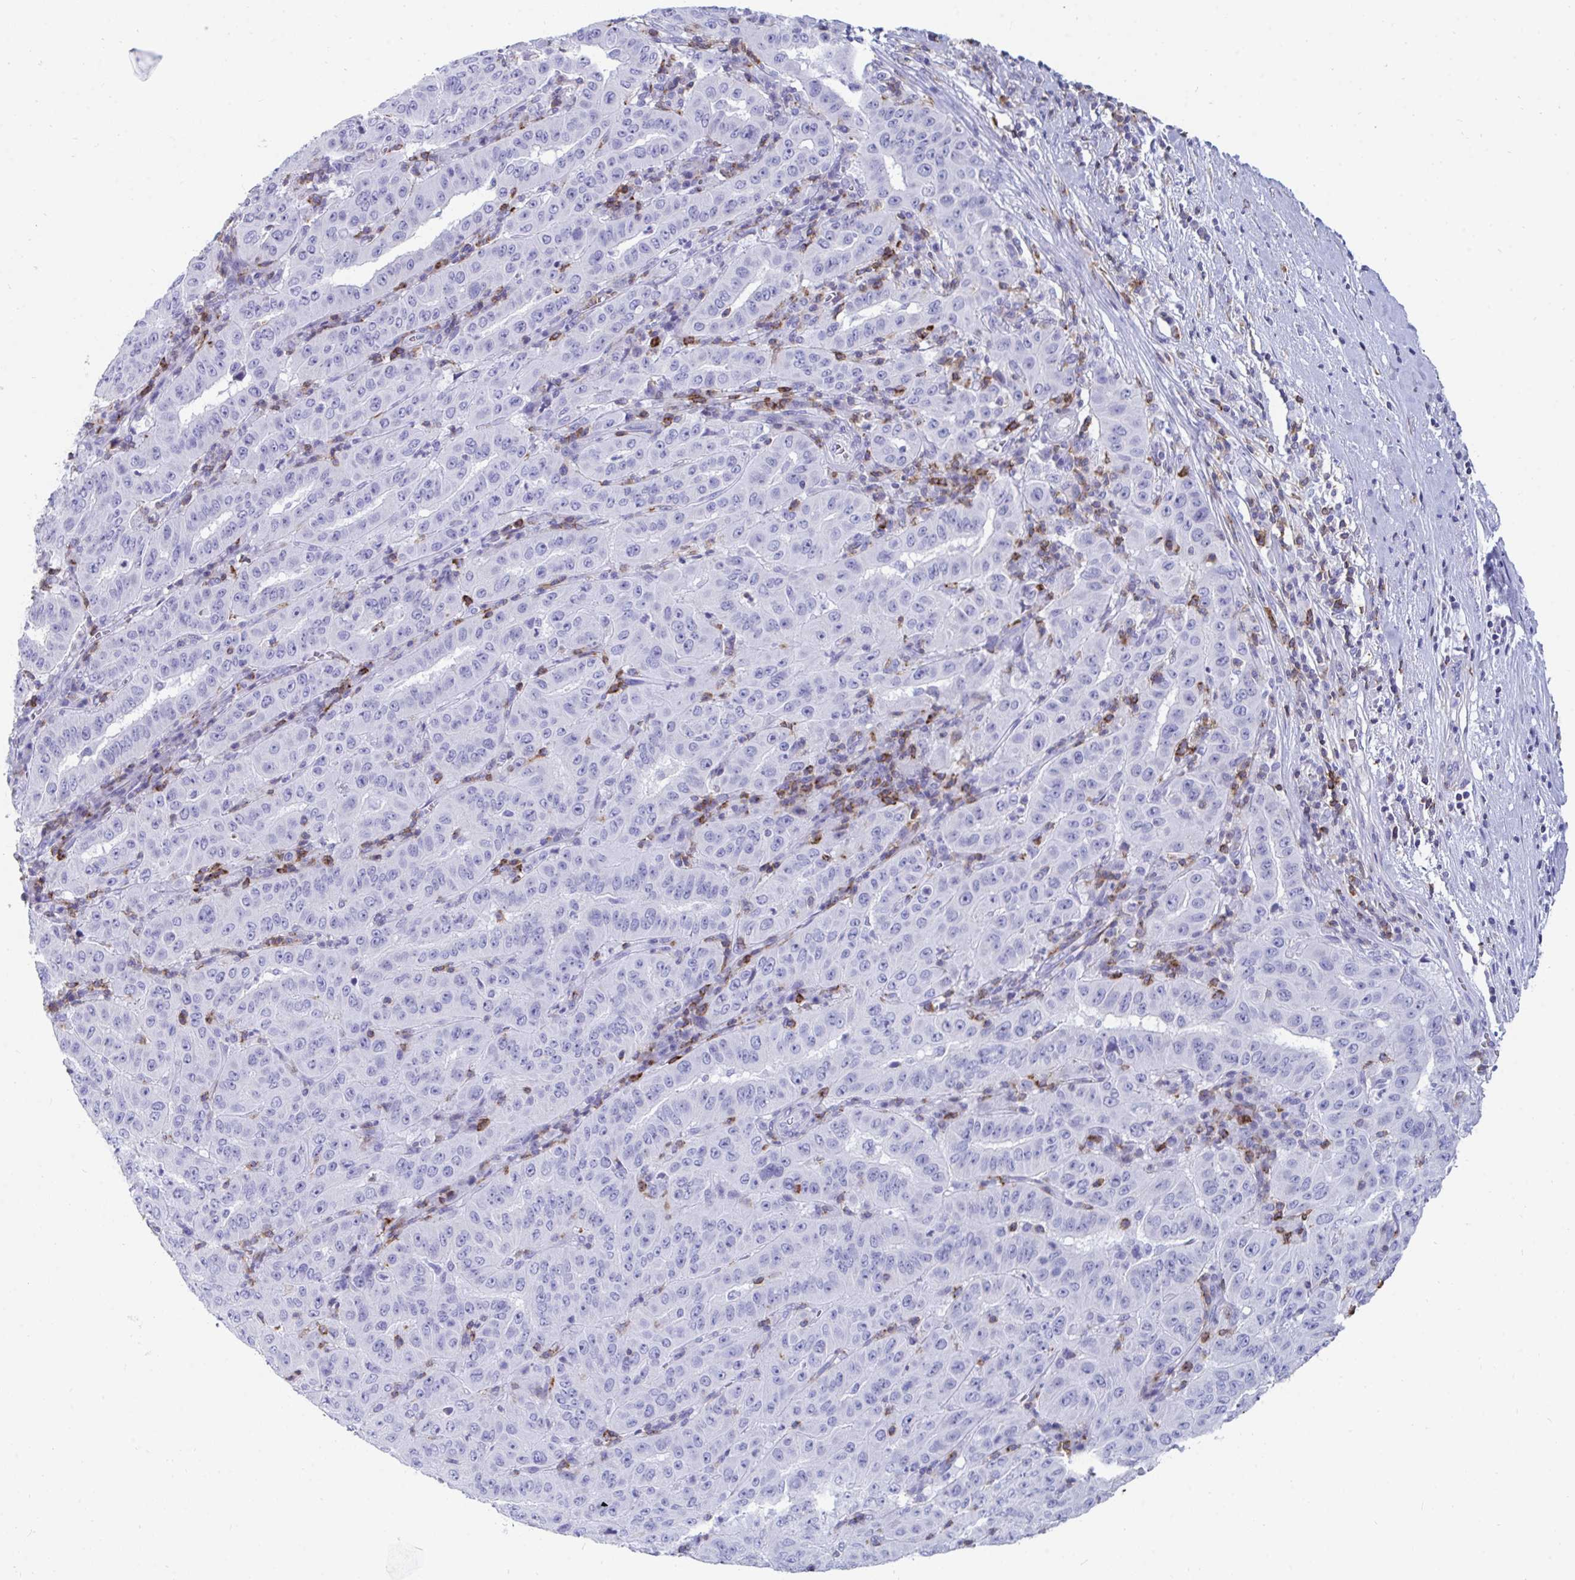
{"staining": {"intensity": "negative", "quantity": "none", "location": "none"}, "tissue": "pancreatic cancer", "cell_type": "Tumor cells", "image_type": "cancer", "snomed": [{"axis": "morphology", "description": "Adenocarcinoma, NOS"}, {"axis": "topography", "description": "Pancreas"}], "caption": "Human pancreatic adenocarcinoma stained for a protein using IHC demonstrates no positivity in tumor cells.", "gene": "CD7", "patient": {"sex": "male", "age": 63}}